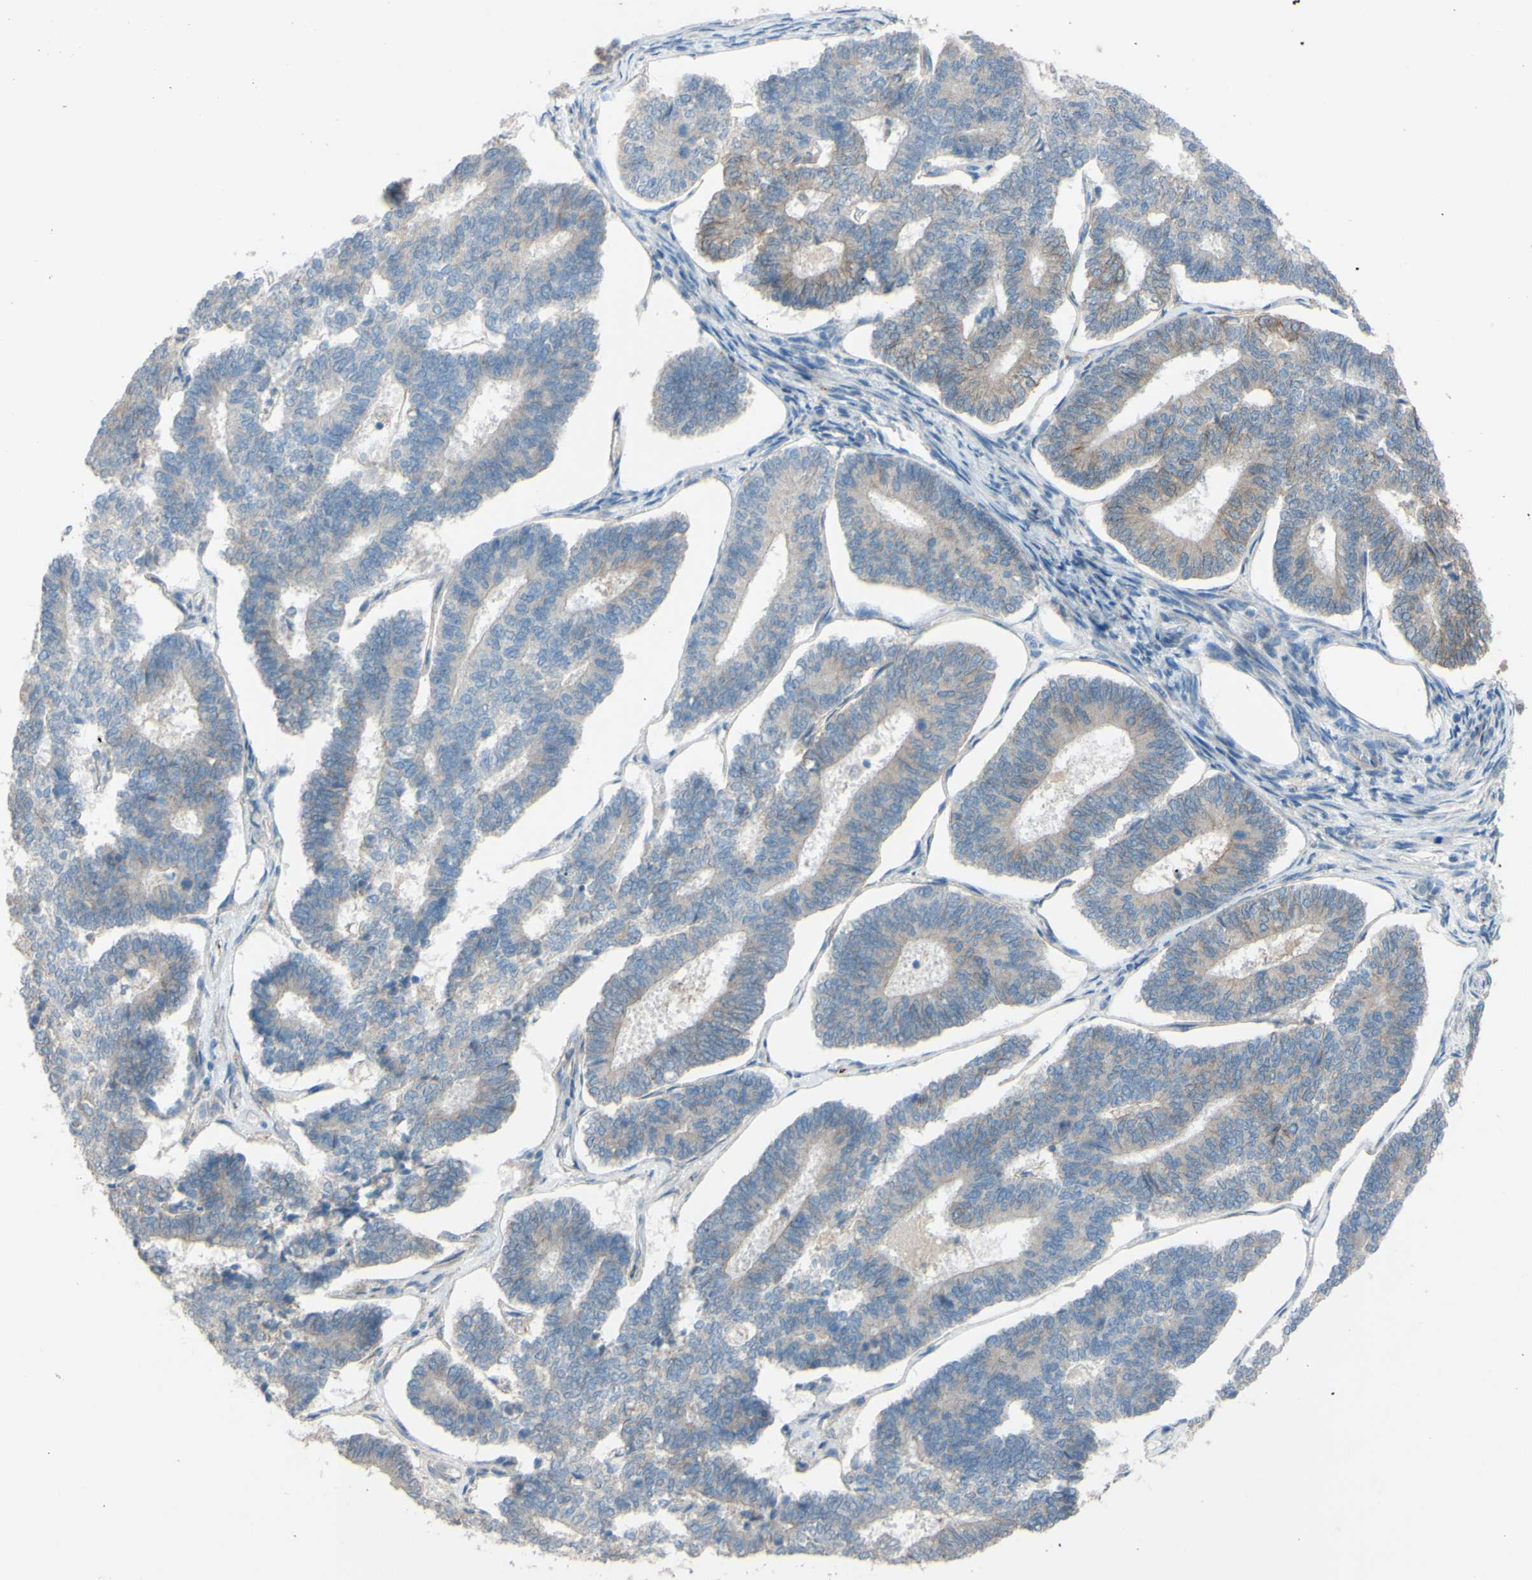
{"staining": {"intensity": "weak", "quantity": "<25%", "location": "cytoplasmic/membranous"}, "tissue": "endometrial cancer", "cell_type": "Tumor cells", "image_type": "cancer", "snomed": [{"axis": "morphology", "description": "Adenocarcinoma, NOS"}, {"axis": "topography", "description": "Endometrium"}], "caption": "A photomicrograph of human adenocarcinoma (endometrial) is negative for staining in tumor cells. (Brightfield microscopy of DAB (3,3'-diaminobenzidine) immunohistochemistry at high magnification).", "gene": "CDCP1", "patient": {"sex": "female", "age": 70}}